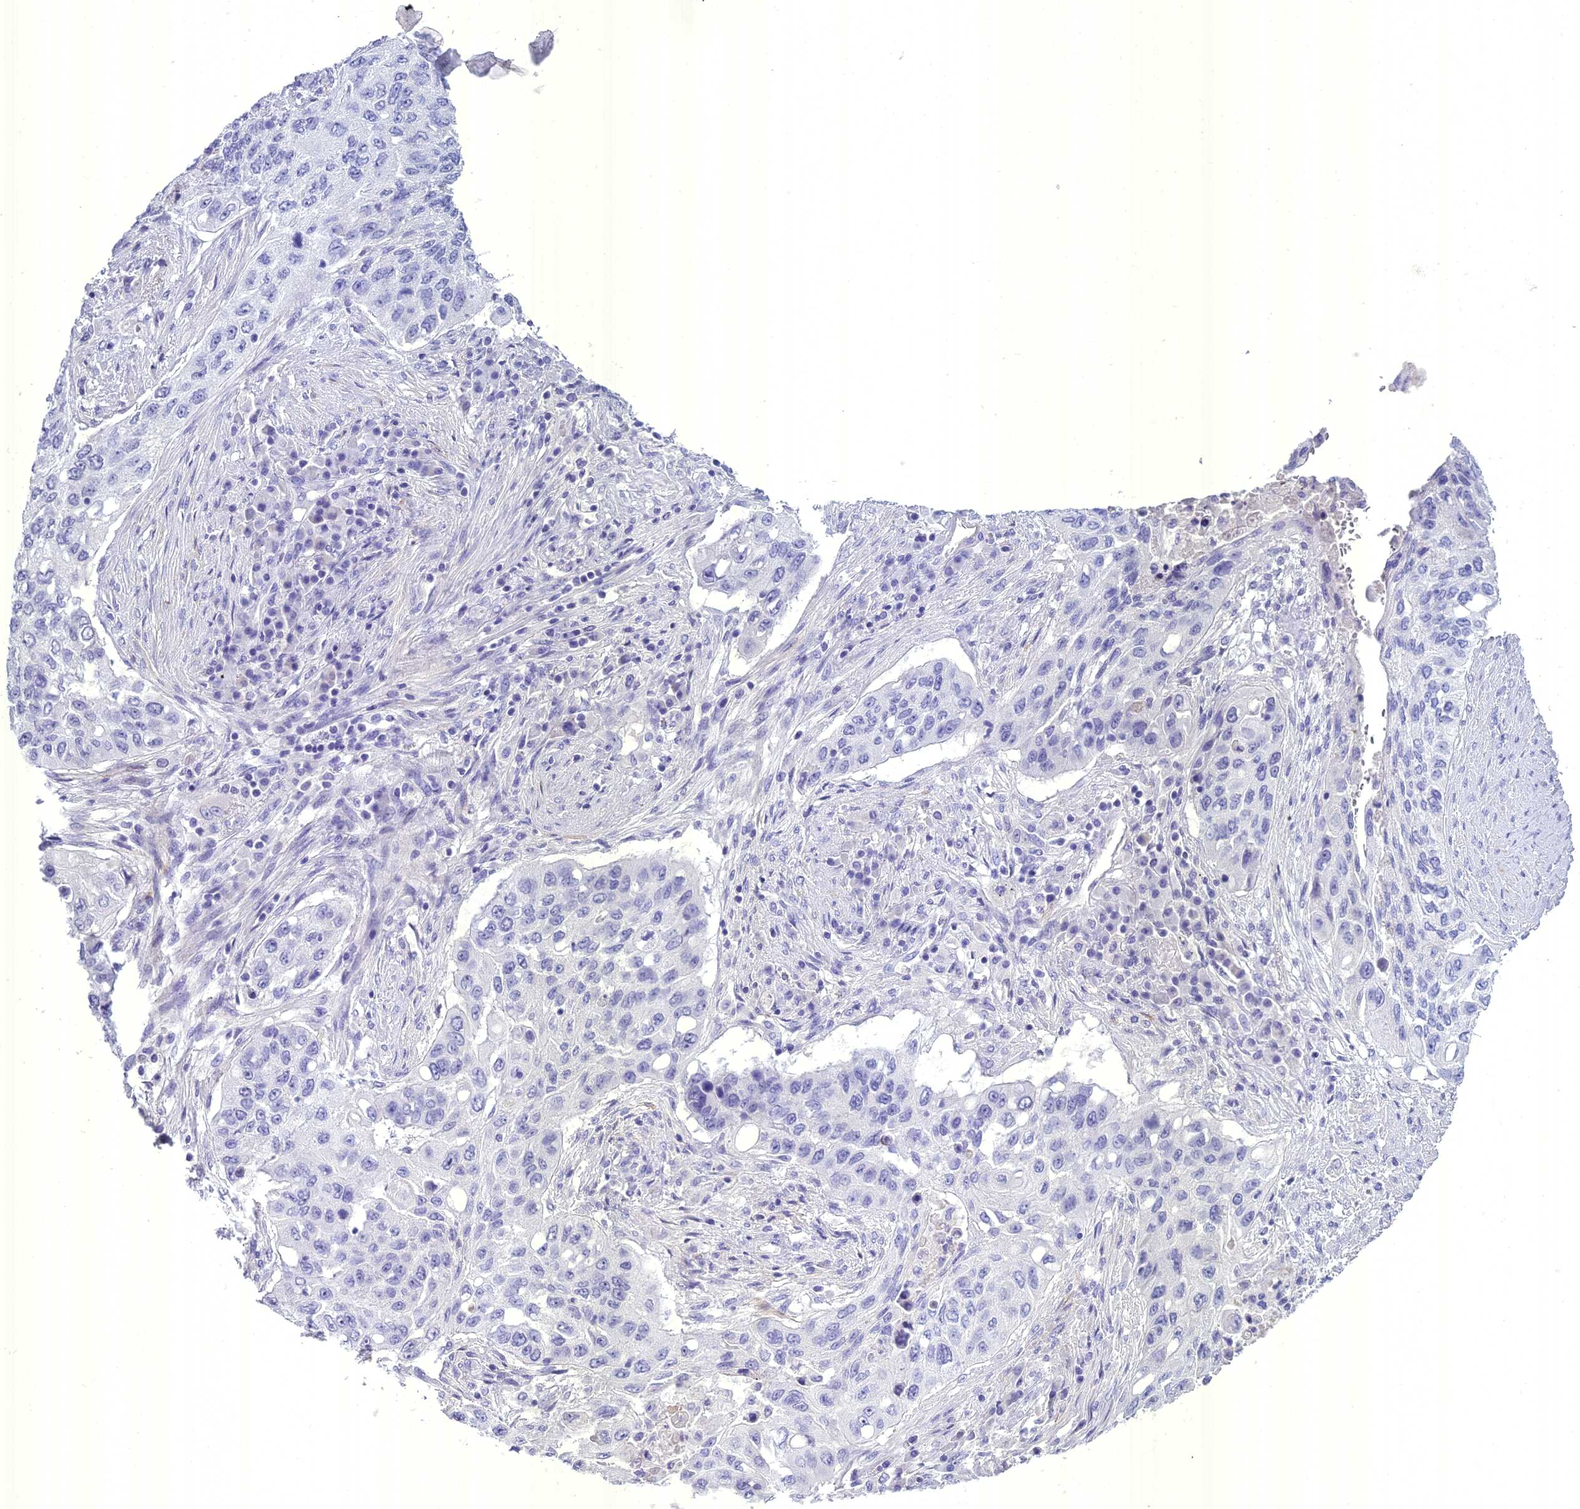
{"staining": {"intensity": "negative", "quantity": "none", "location": "none"}, "tissue": "lung cancer", "cell_type": "Tumor cells", "image_type": "cancer", "snomed": [{"axis": "morphology", "description": "Squamous cell carcinoma, NOS"}, {"axis": "topography", "description": "Lung"}], "caption": "Protein analysis of lung cancer (squamous cell carcinoma) demonstrates no significant staining in tumor cells. Brightfield microscopy of IHC stained with DAB (brown) and hematoxylin (blue), captured at high magnification.", "gene": "UNC80", "patient": {"sex": "female", "age": 63}}